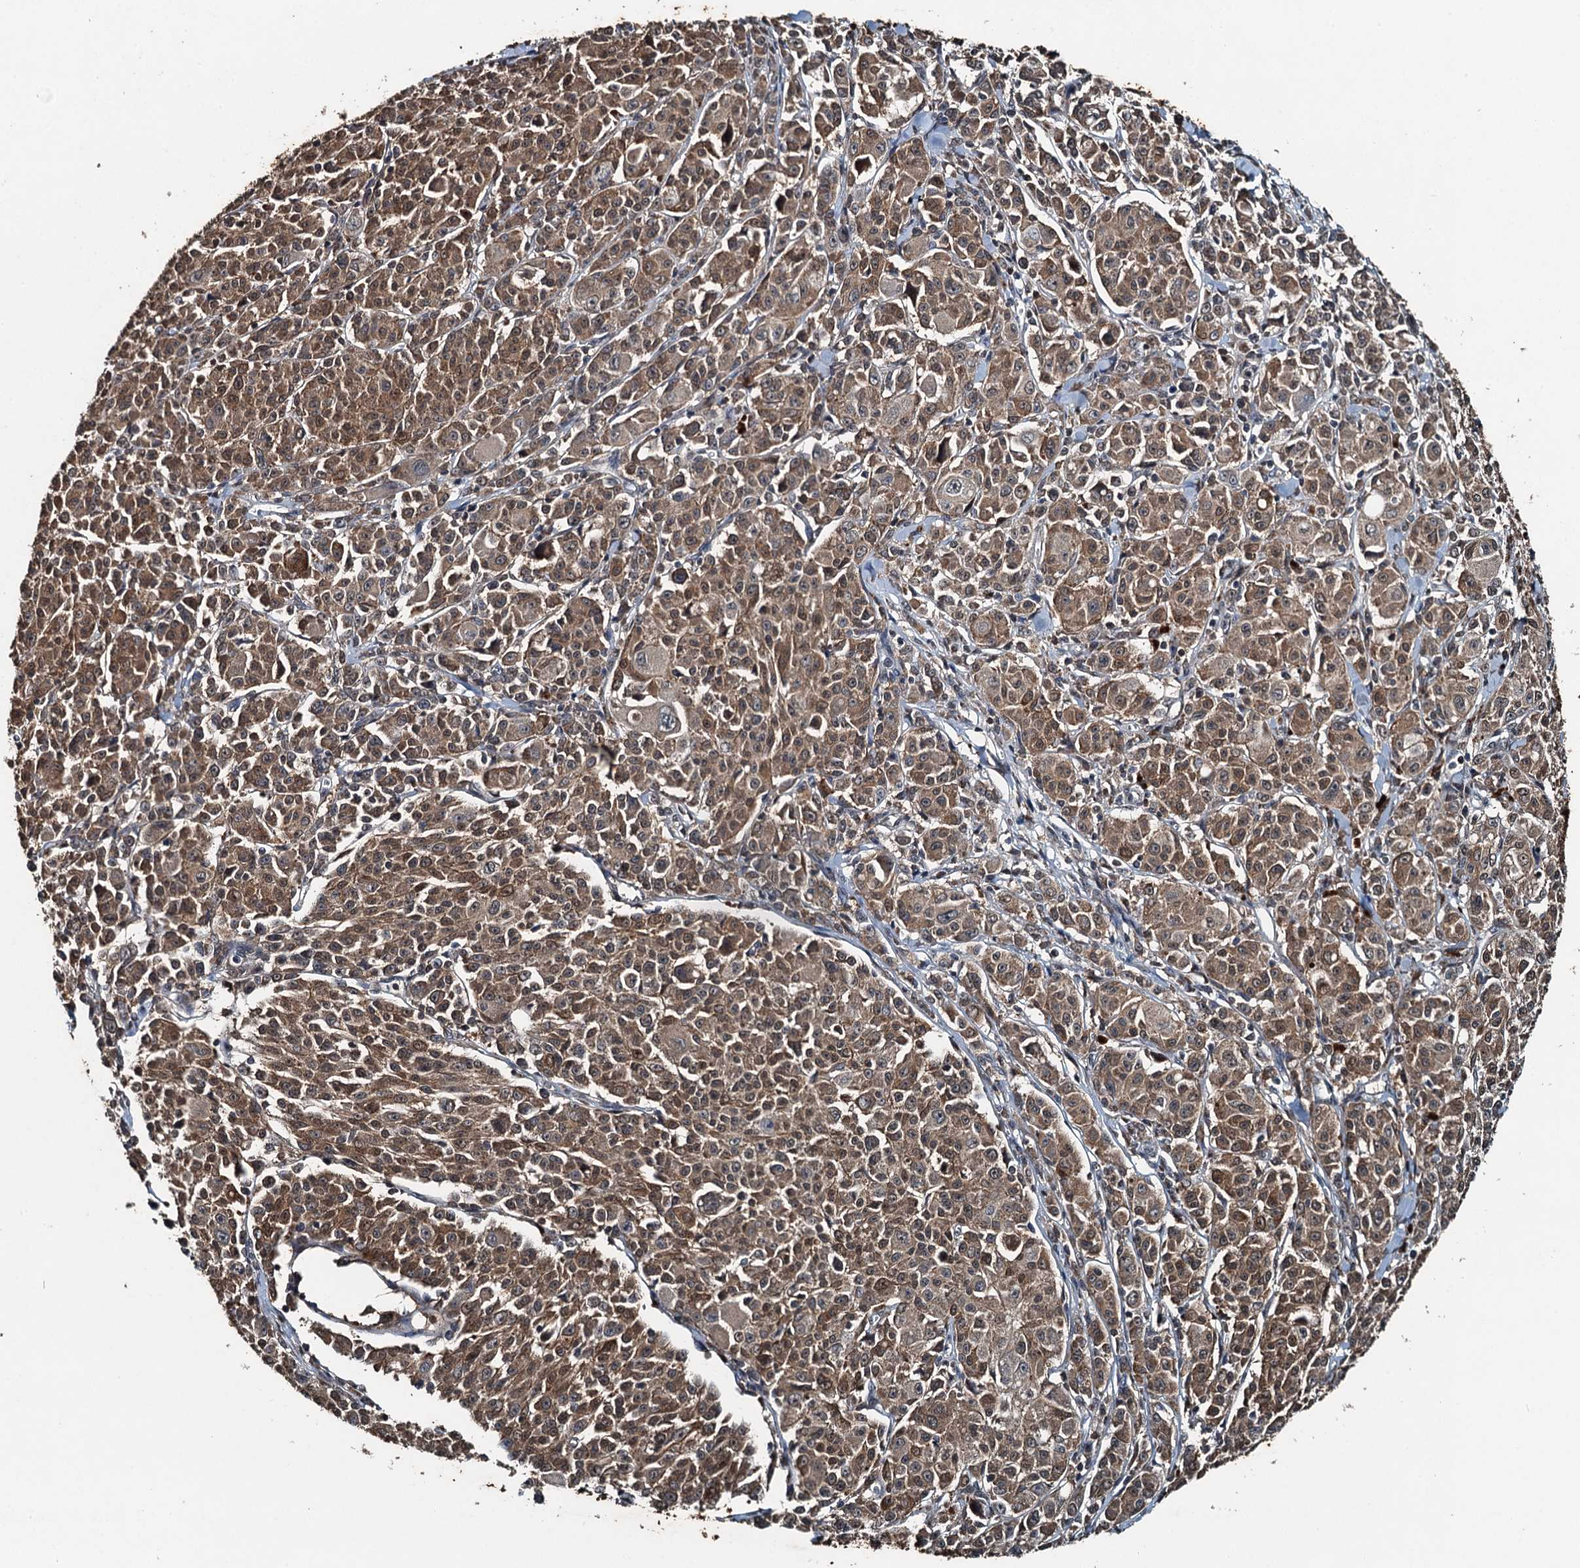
{"staining": {"intensity": "moderate", "quantity": ">75%", "location": "cytoplasmic/membranous,nuclear"}, "tissue": "melanoma", "cell_type": "Tumor cells", "image_type": "cancer", "snomed": [{"axis": "morphology", "description": "Malignant melanoma, NOS"}, {"axis": "topography", "description": "Skin"}], "caption": "Immunohistochemistry image of neoplastic tissue: human malignant melanoma stained using IHC exhibits medium levels of moderate protein expression localized specifically in the cytoplasmic/membranous and nuclear of tumor cells, appearing as a cytoplasmic/membranous and nuclear brown color.", "gene": "TCTN1", "patient": {"sex": "female", "age": 52}}